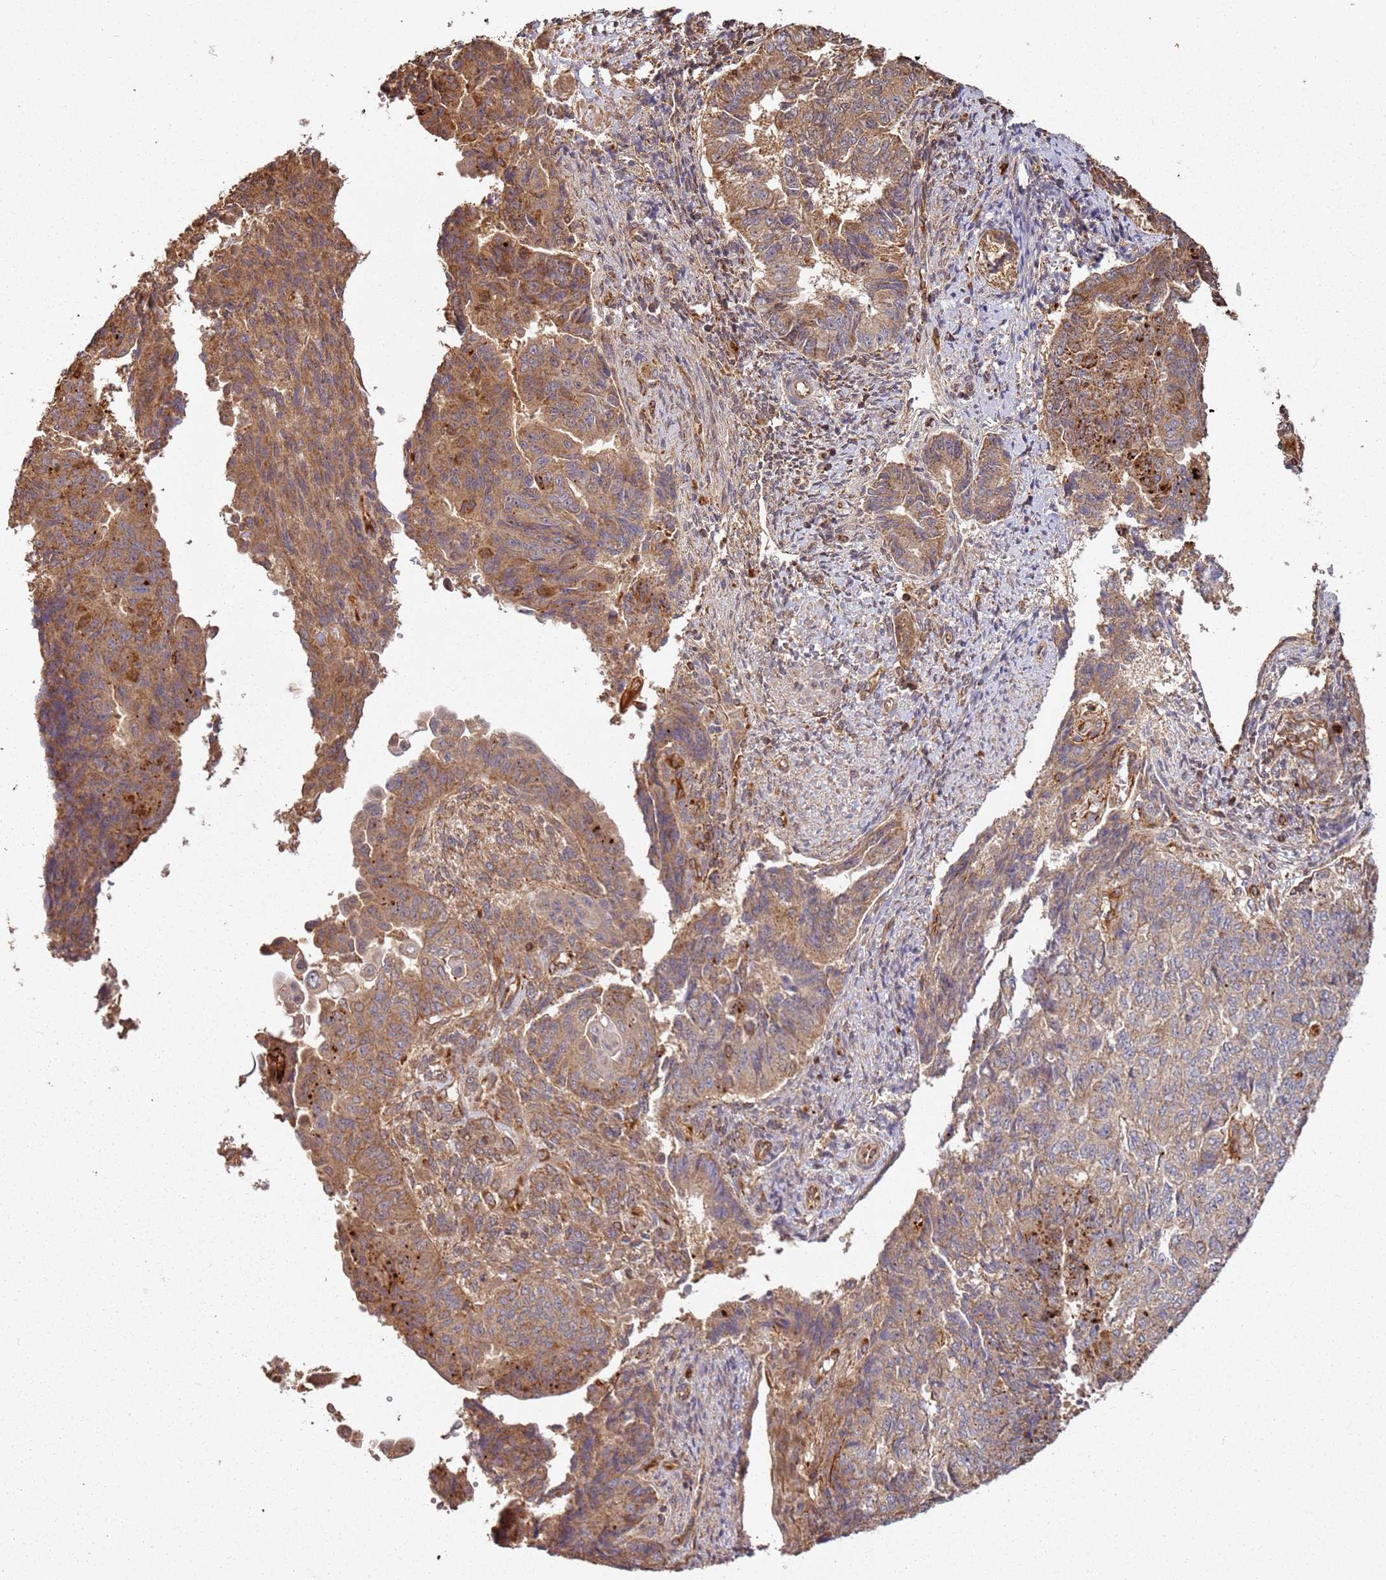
{"staining": {"intensity": "moderate", "quantity": ">75%", "location": "cytoplasmic/membranous"}, "tissue": "endometrial cancer", "cell_type": "Tumor cells", "image_type": "cancer", "snomed": [{"axis": "morphology", "description": "Adenocarcinoma, NOS"}, {"axis": "topography", "description": "Endometrium"}], "caption": "Immunohistochemical staining of human endometrial cancer displays medium levels of moderate cytoplasmic/membranous protein staining in about >75% of tumor cells.", "gene": "SCGB2B2", "patient": {"sex": "female", "age": 32}}